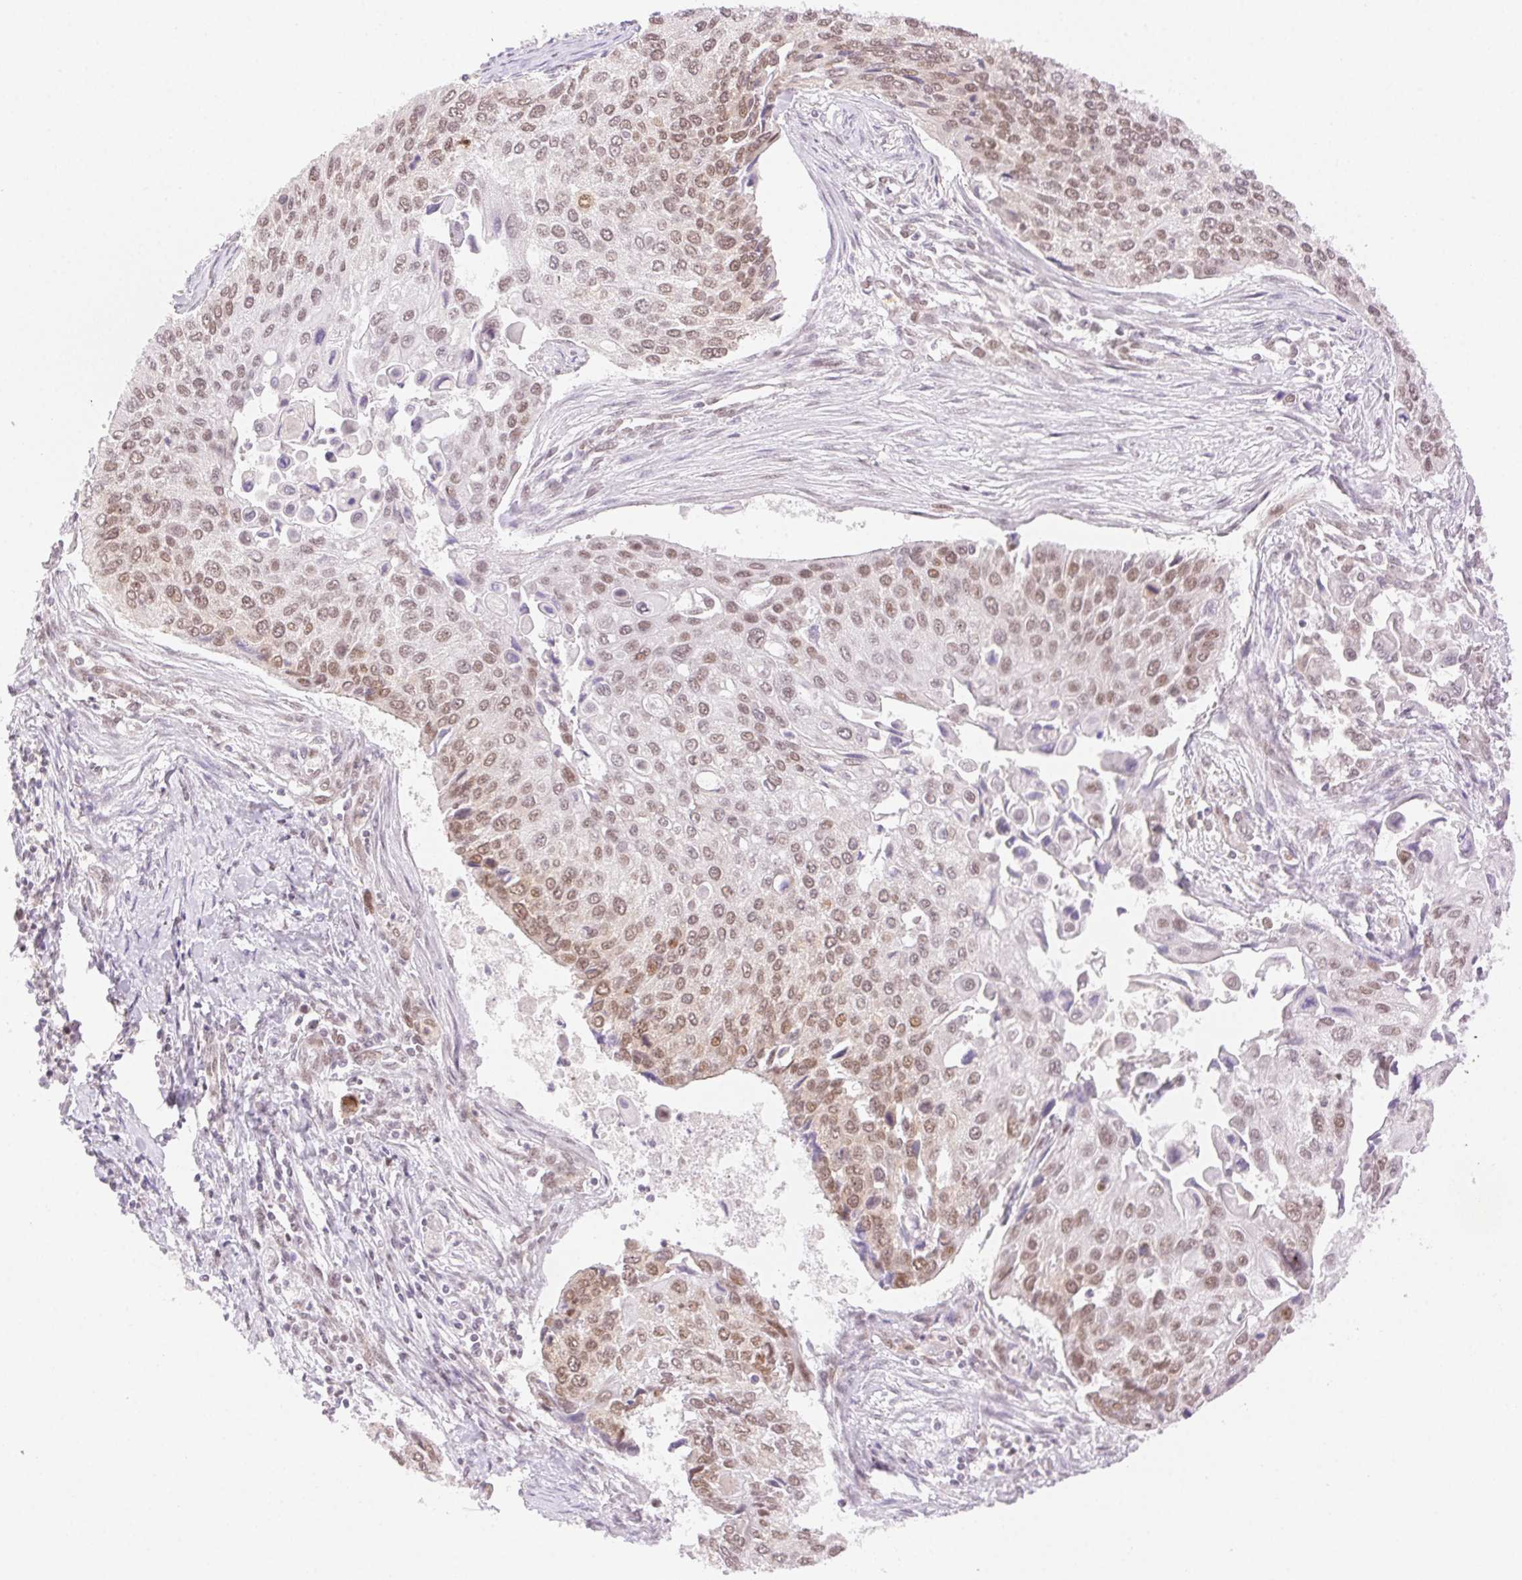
{"staining": {"intensity": "moderate", "quantity": "25%-75%", "location": "nuclear"}, "tissue": "lung cancer", "cell_type": "Tumor cells", "image_type": "cancer", "snomed": [{"axis": "morphology", "description": "Squamous cell carcinoma, NOS"}, {"axis": "morphology", "description": "Squamous cell carcinoma, metastatic, NOS"}, {"axis": "topography", "description": "Lung"}], "caption": "Human lung squamous cell carcinoma stained with a protein marker displays moderate staining in tumor cells.", "gene": "H2AZ2", "patient": {"sex": "male", "age": 63}}